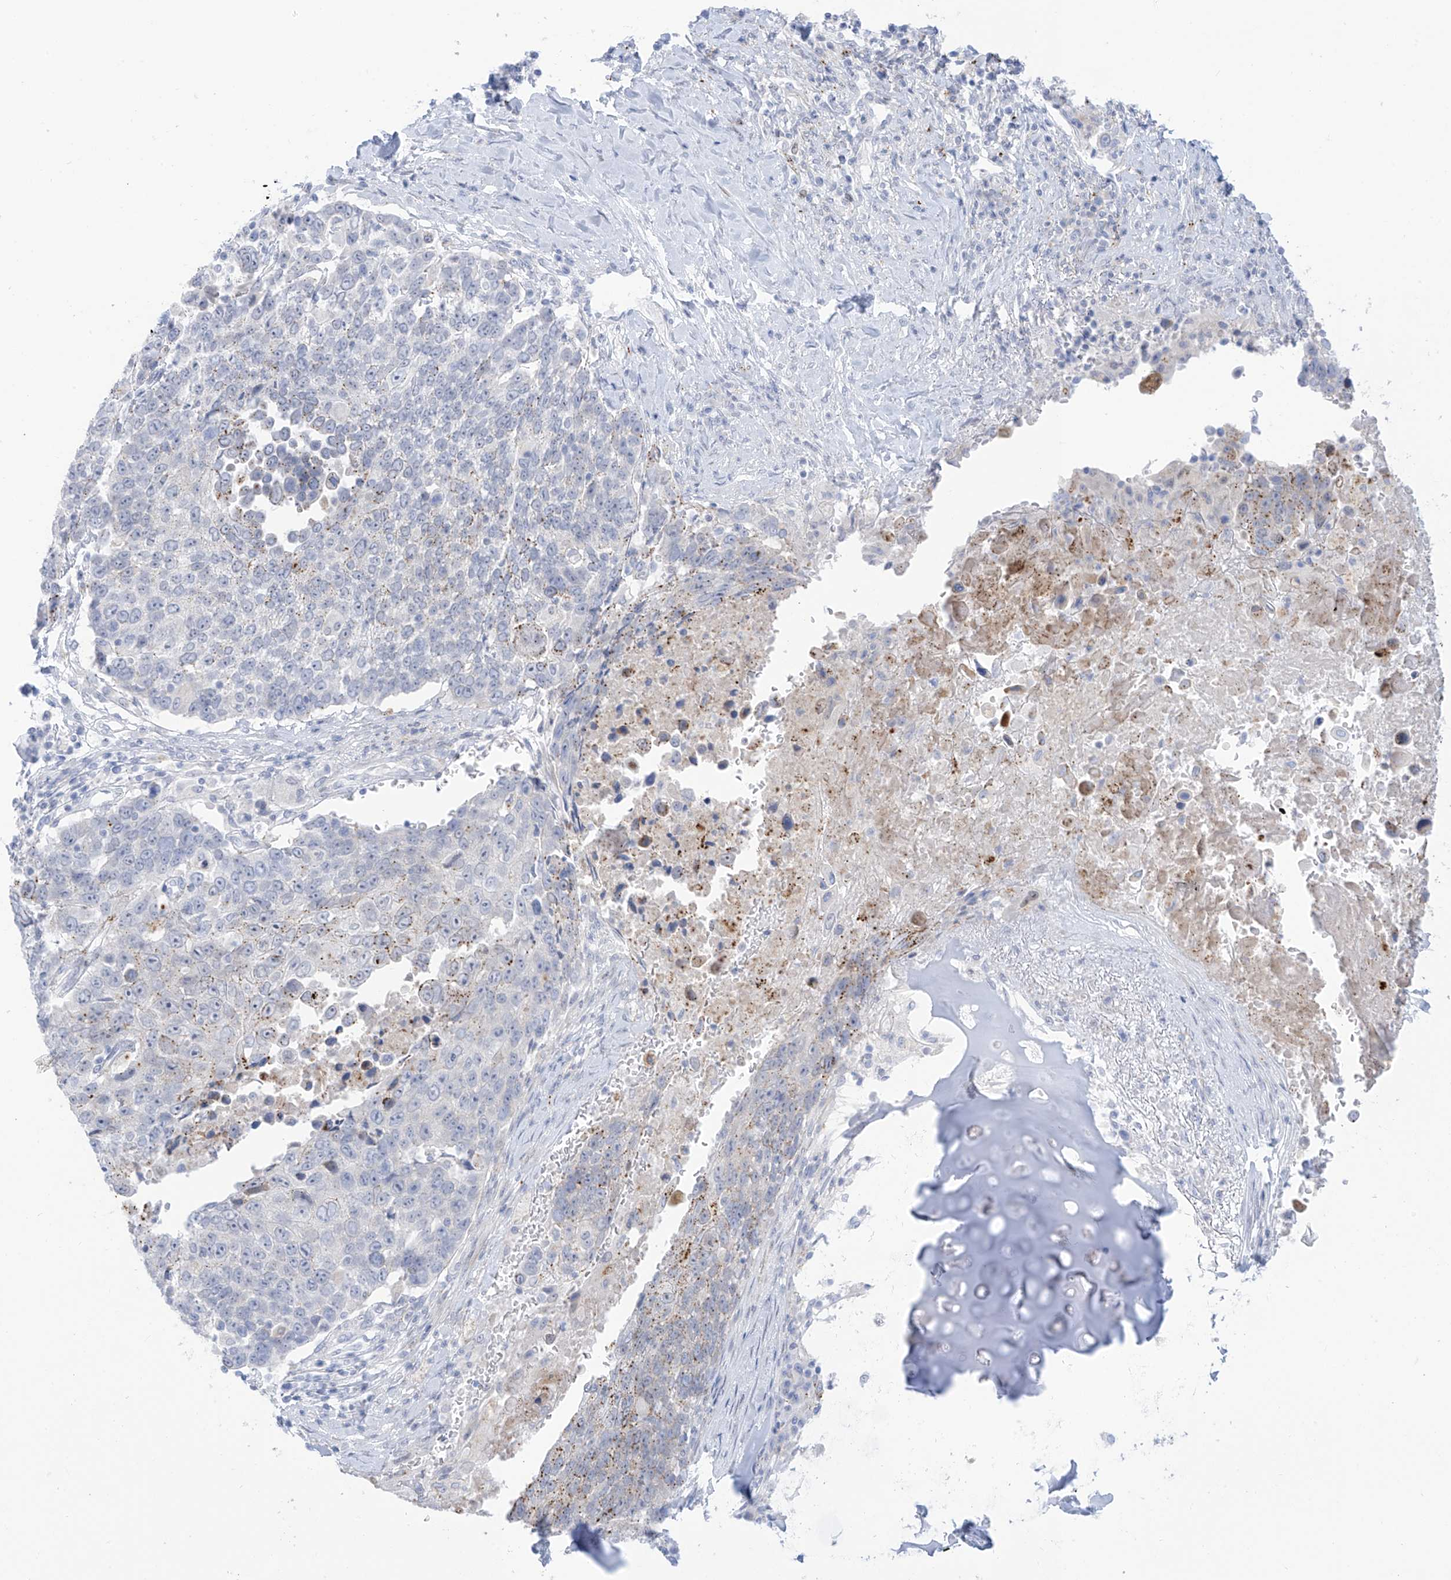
{"staining": {"intensity": "weak", "quantity": "<25%", "location": "cytoplasmic/membranous"}, "tissue": "lung cancer", "cell_type": "Tumor cells", "image_type": "cancer", "snomed": [{"axis": "morphology", "description": "Squamous cell carcinoma, NOS"}, {"axis": "topography", "description": "Lung"}], "caption": "Immunohistochemistry (IHC) micrograph of neoplastic tissue: human lung squamous cell carcinoma stained with DAB displays no significant protein expression in tumor cells.", "gene": "PSPH", "patient": {"sex": "male", "age": 66}}